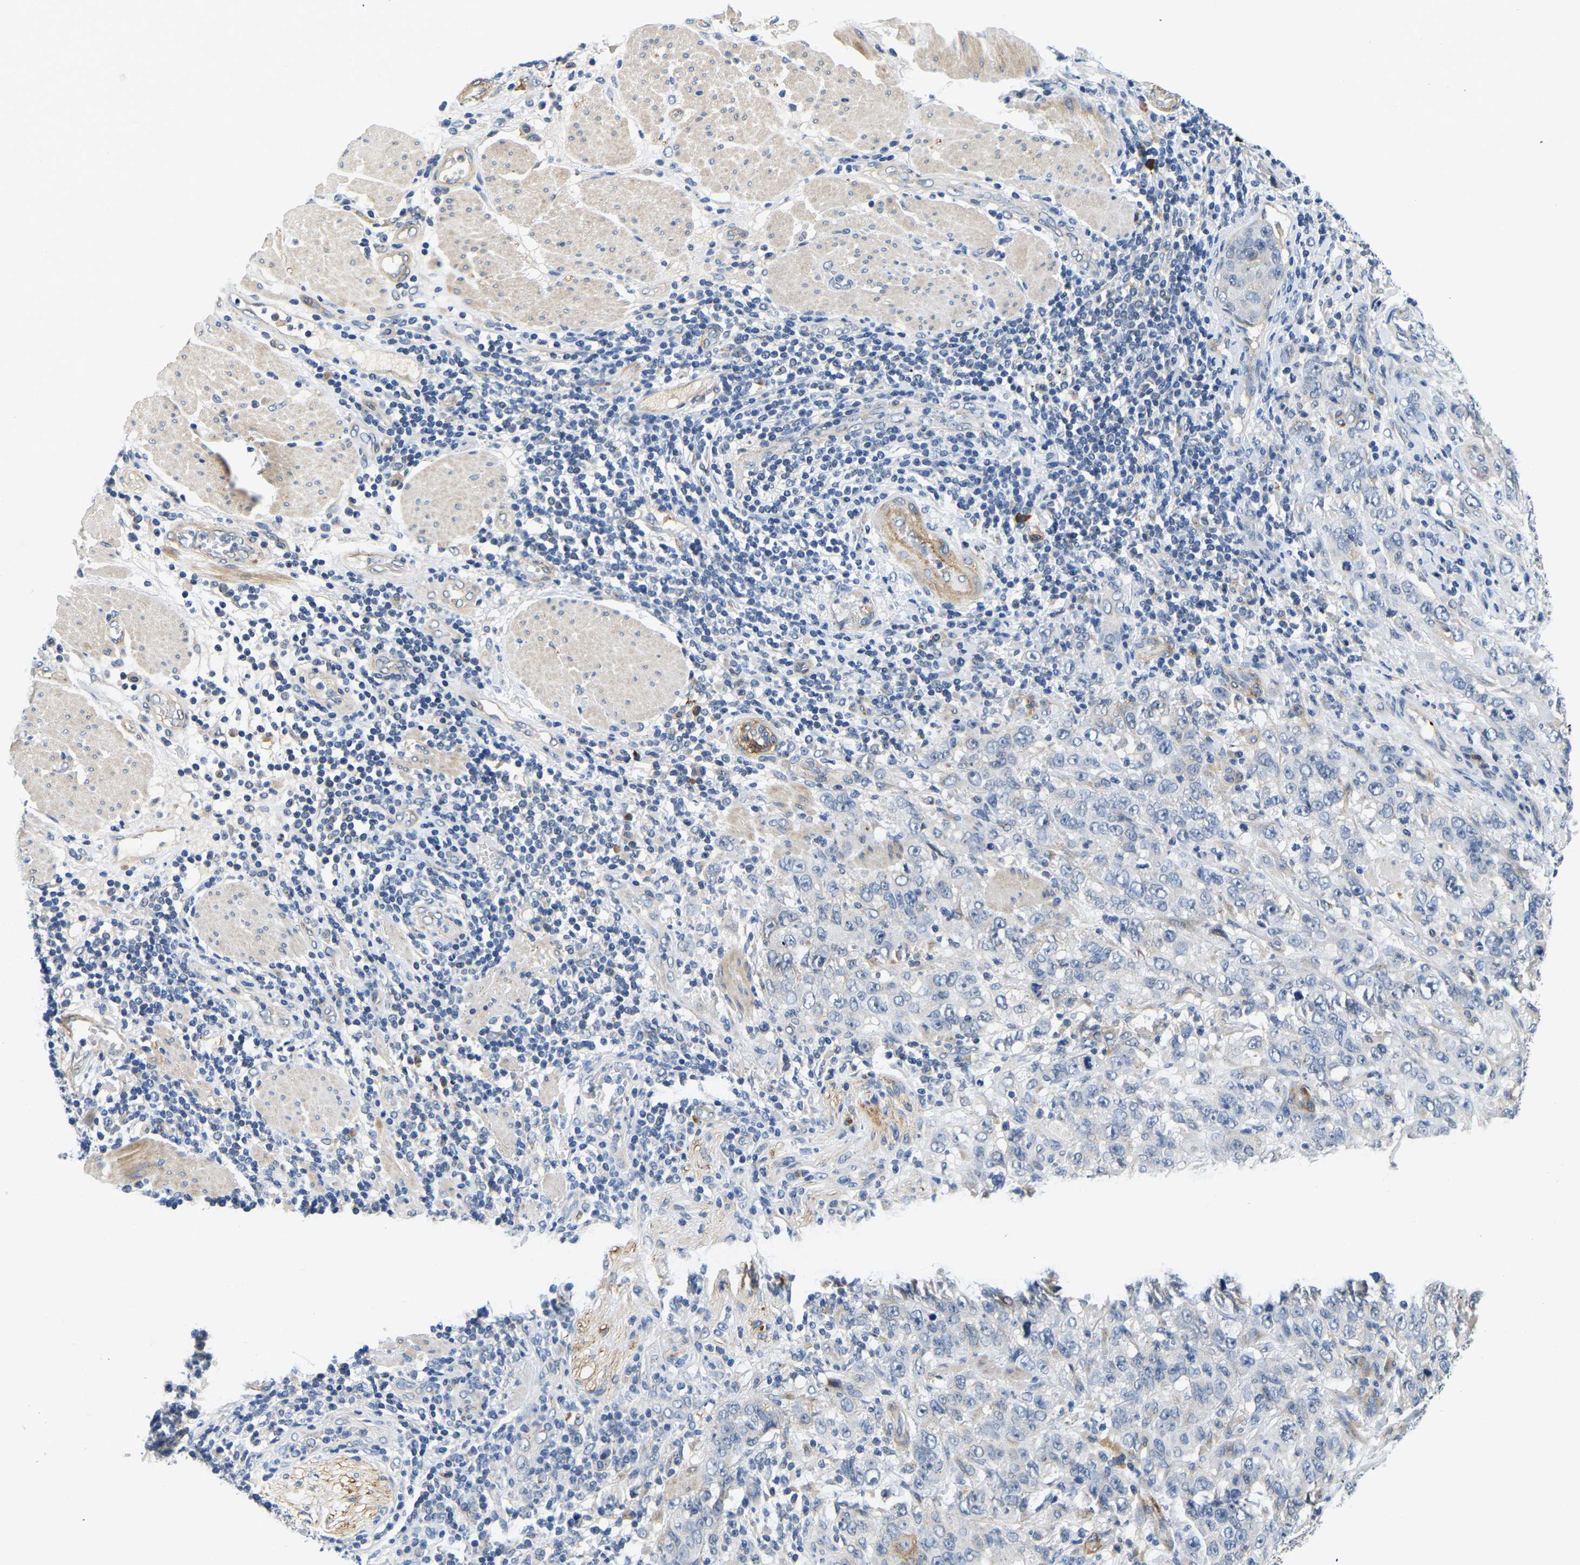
{"staining": {"intensity": "negative", "quantity": "none", "location": "none"}, "tissue": "stomach cancer", "cell_type": "Tumor cells", "image_type": "cancer", "snomed": [{"axis": "morphology", "description": "Adenocarcinoma, NOS"}, {"axis": "topography", "description": "Stomach"}], "caption": "IHC image of human stomach adenocarcinoma stained for a protein (brown), which reveals no staining in tumor cells. The staining is performed using DAB brown chromogen with nuclei counter-stained in using hematoxylin.", "gene": "LIAS", "patient": {"sex": "male", "age": 48}}